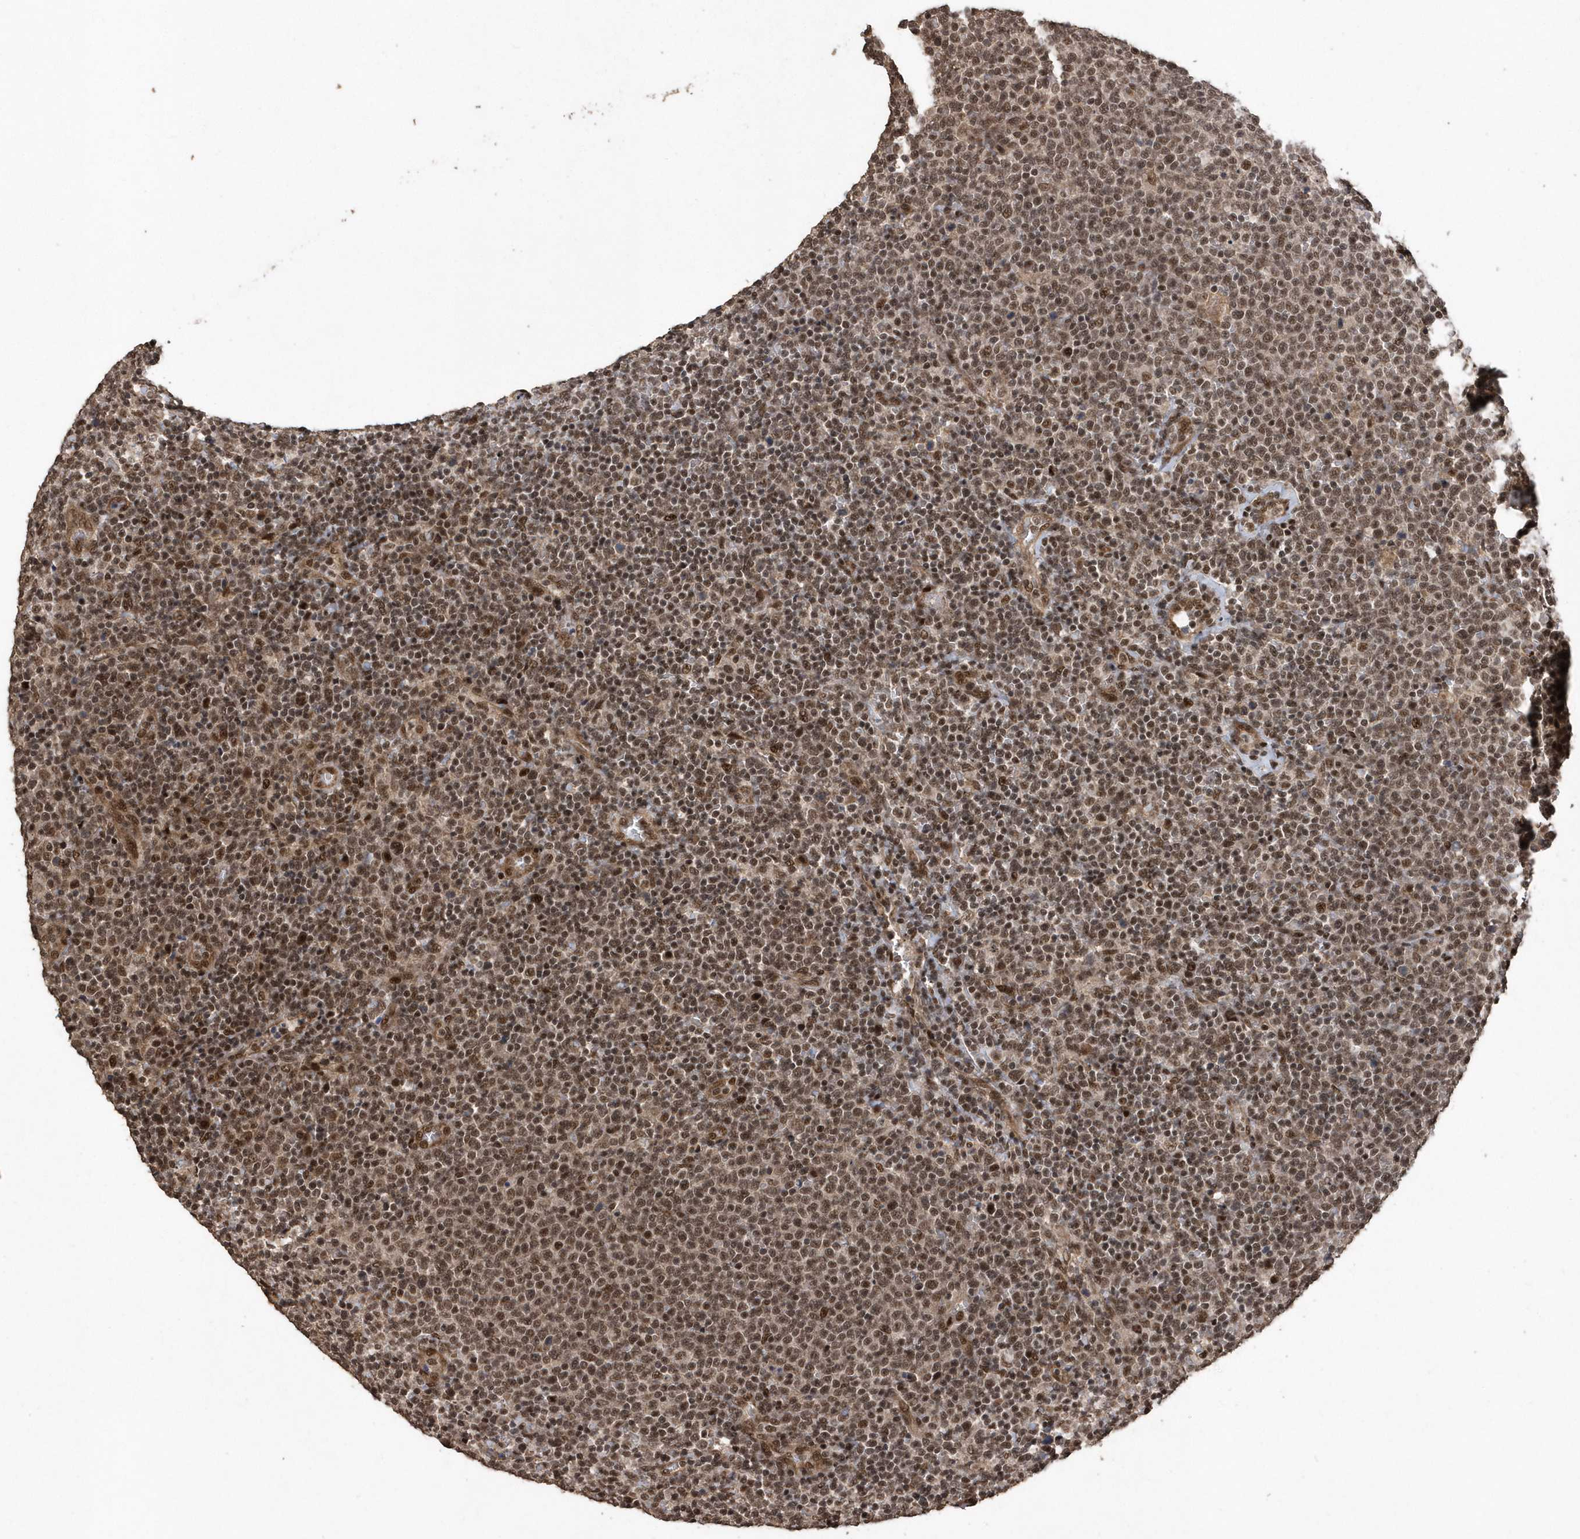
{"staining": {"intensity": "moderate", "quantity": ">75%", "location": "nuclear"}, "tissue": "lymphoma", "cell_type": "Tumor cells", "image_type": "cancer", "snomed": [{"axis": "morphology", "description": "Malignant lymphoma, non-Hodgkin's type, High grade"}, {"axis": "topography", "description": "Lymph node"}], "caption": "Human malignant lymphoma, non-Hodgkin's type (high-grade) stained for a protein (brown) shows moderate nuclear positive staining in approximately >75% of tumor cells.", "gene": "INTS12", "patient": {"sex": "male", "age": 61}}